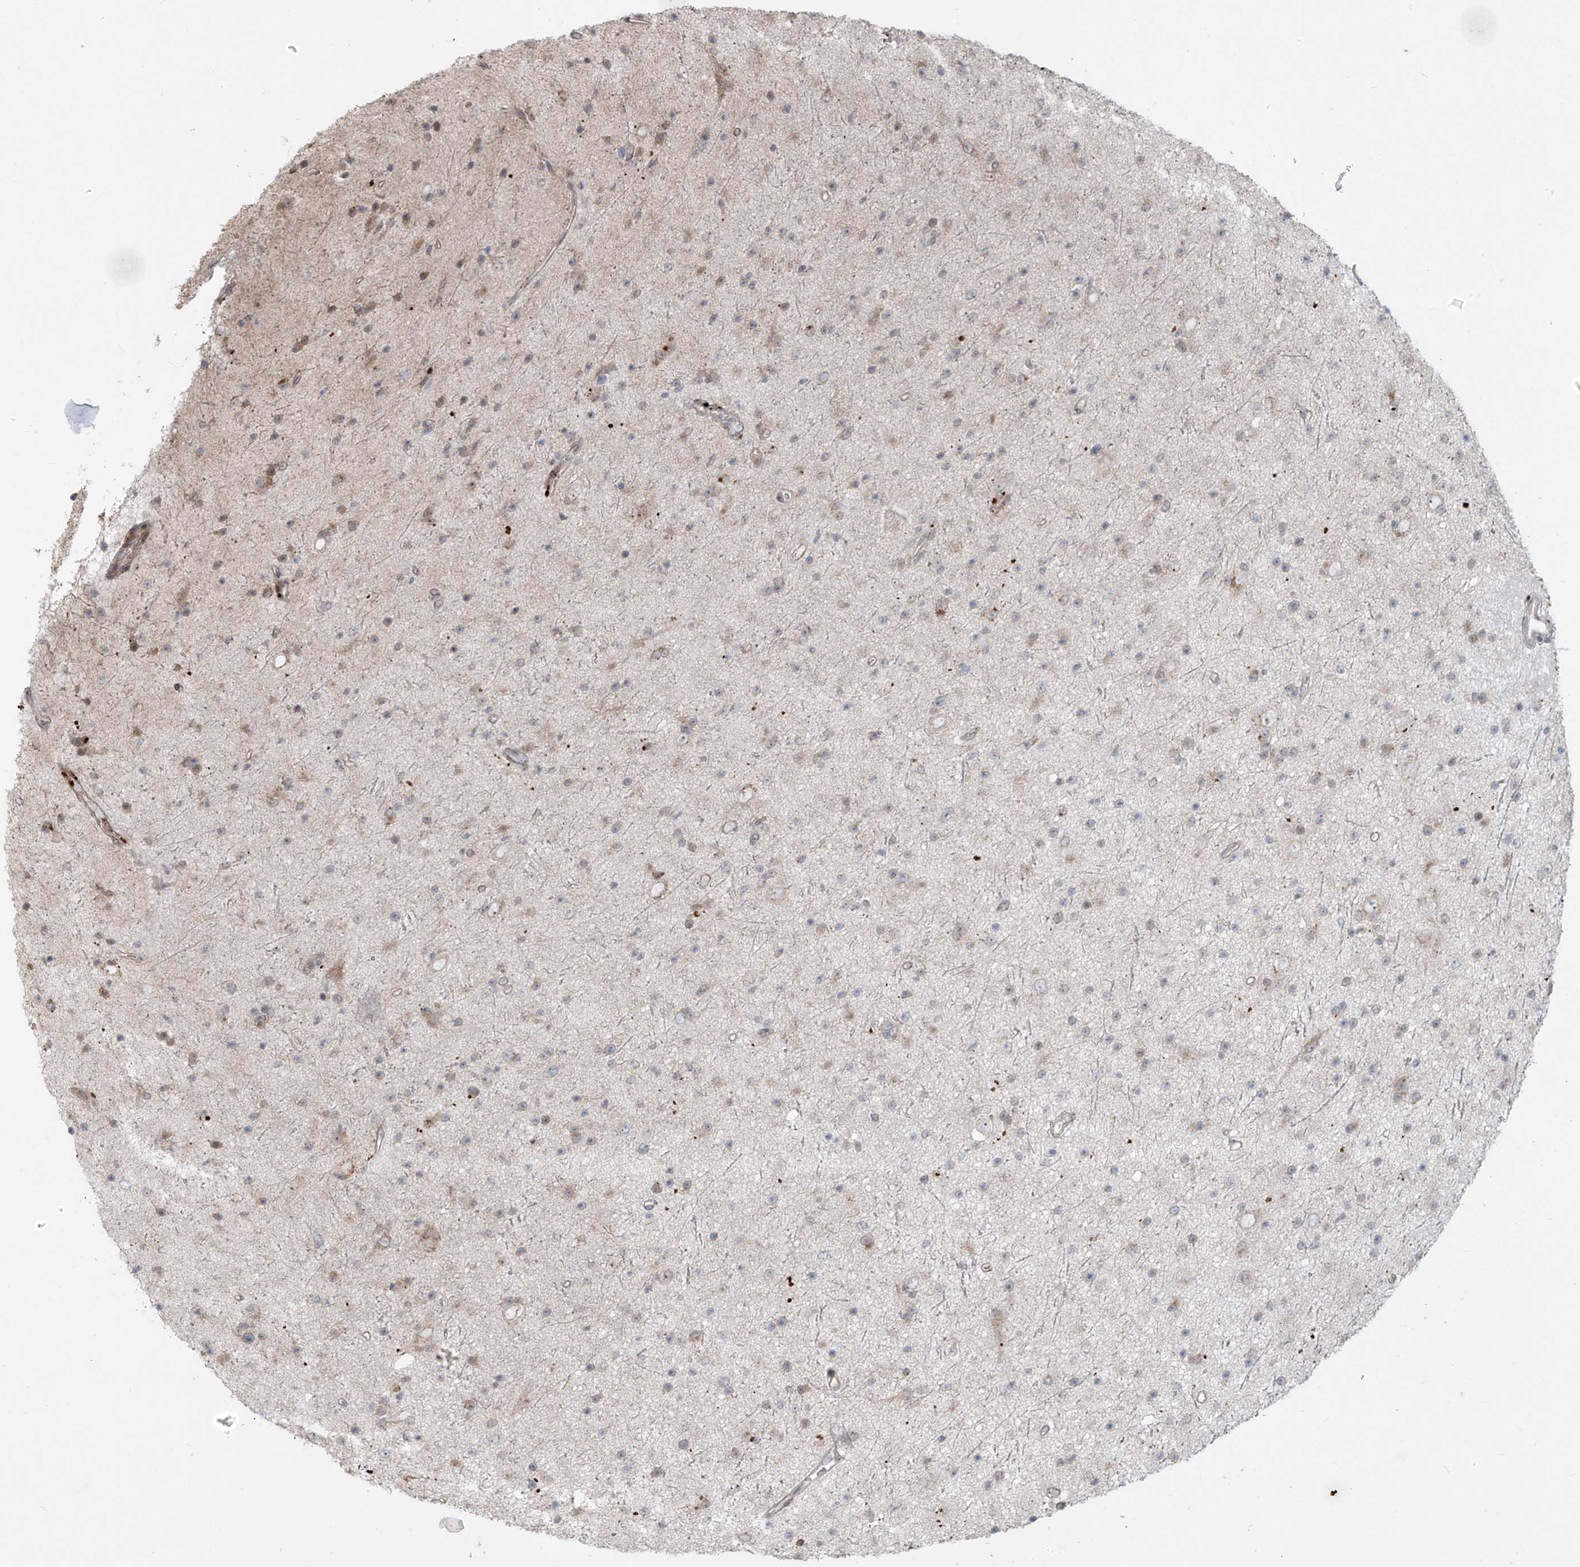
{"staining": {"intensity": "weak", "quantity": "<25%", "location": "cytoplasmic/membranous"}, "tissue": "glioma", "cell_type": "Tumor cells", "image_type": "cancer", "snomed": [{"axis": "morphology", "description": "Glioma, malignant, Low grade"}, {"axis": "topography", "description": "Cerebral cortex"}], "caption": "This is an immunohistochemistry photomicrograph of human low-grade glioma (malignant). There is no expression in tumor cells.", "gene": "PLEKHM3", "patient": {"sex": "female", "age": 39}}